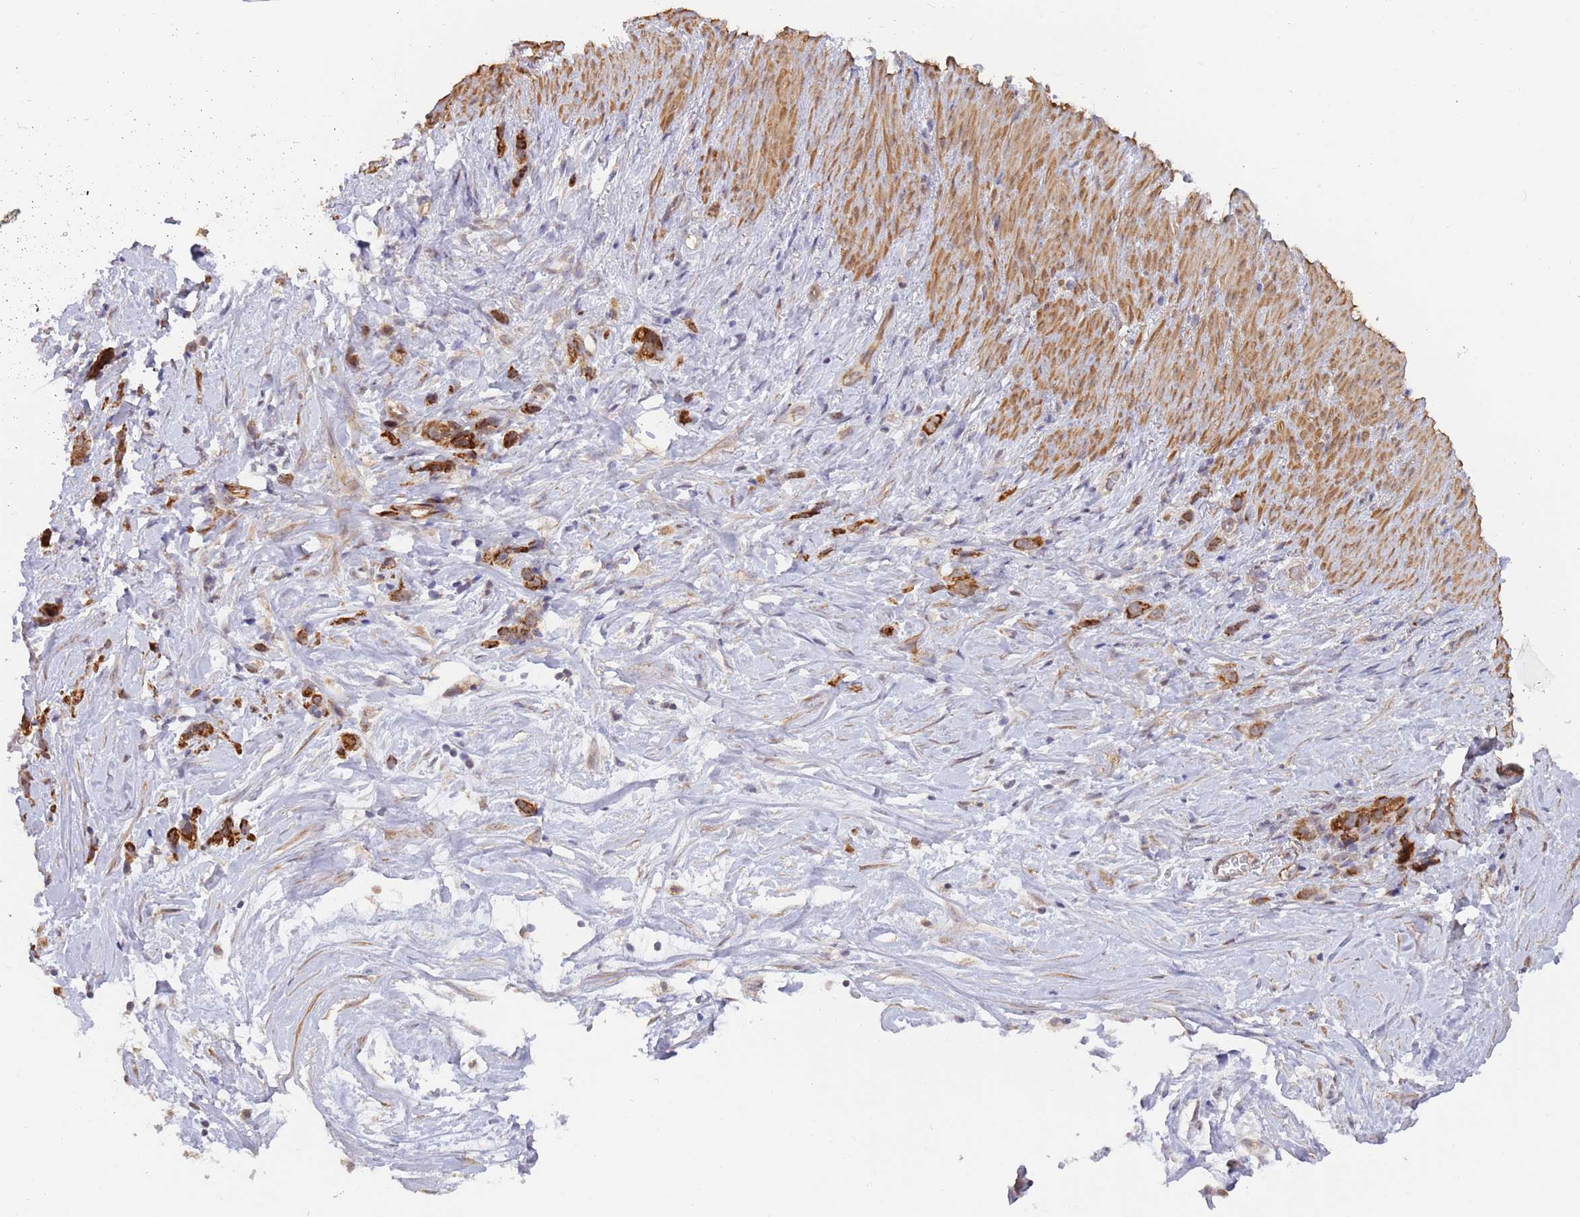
{"staining": {"intensity": "strong", "quantity": ">75%", "location": "cytoplasmic/membranous"}, "tissue": "stomach cancer", "cell_type": "Tumor cells", "image_type": "cancer", "snomed": [{"axis": "morphology", "description": "Adenocarcinoma, NOS"}, {"axis": "topography", "description": "Stomach"}], "caption": "Adenocarcinoma (stomach) stained with a protein marker reveals strong staining in tumor cells.", "gene": "UQCC3", "patient": {"sex": "female", "age": 65}}